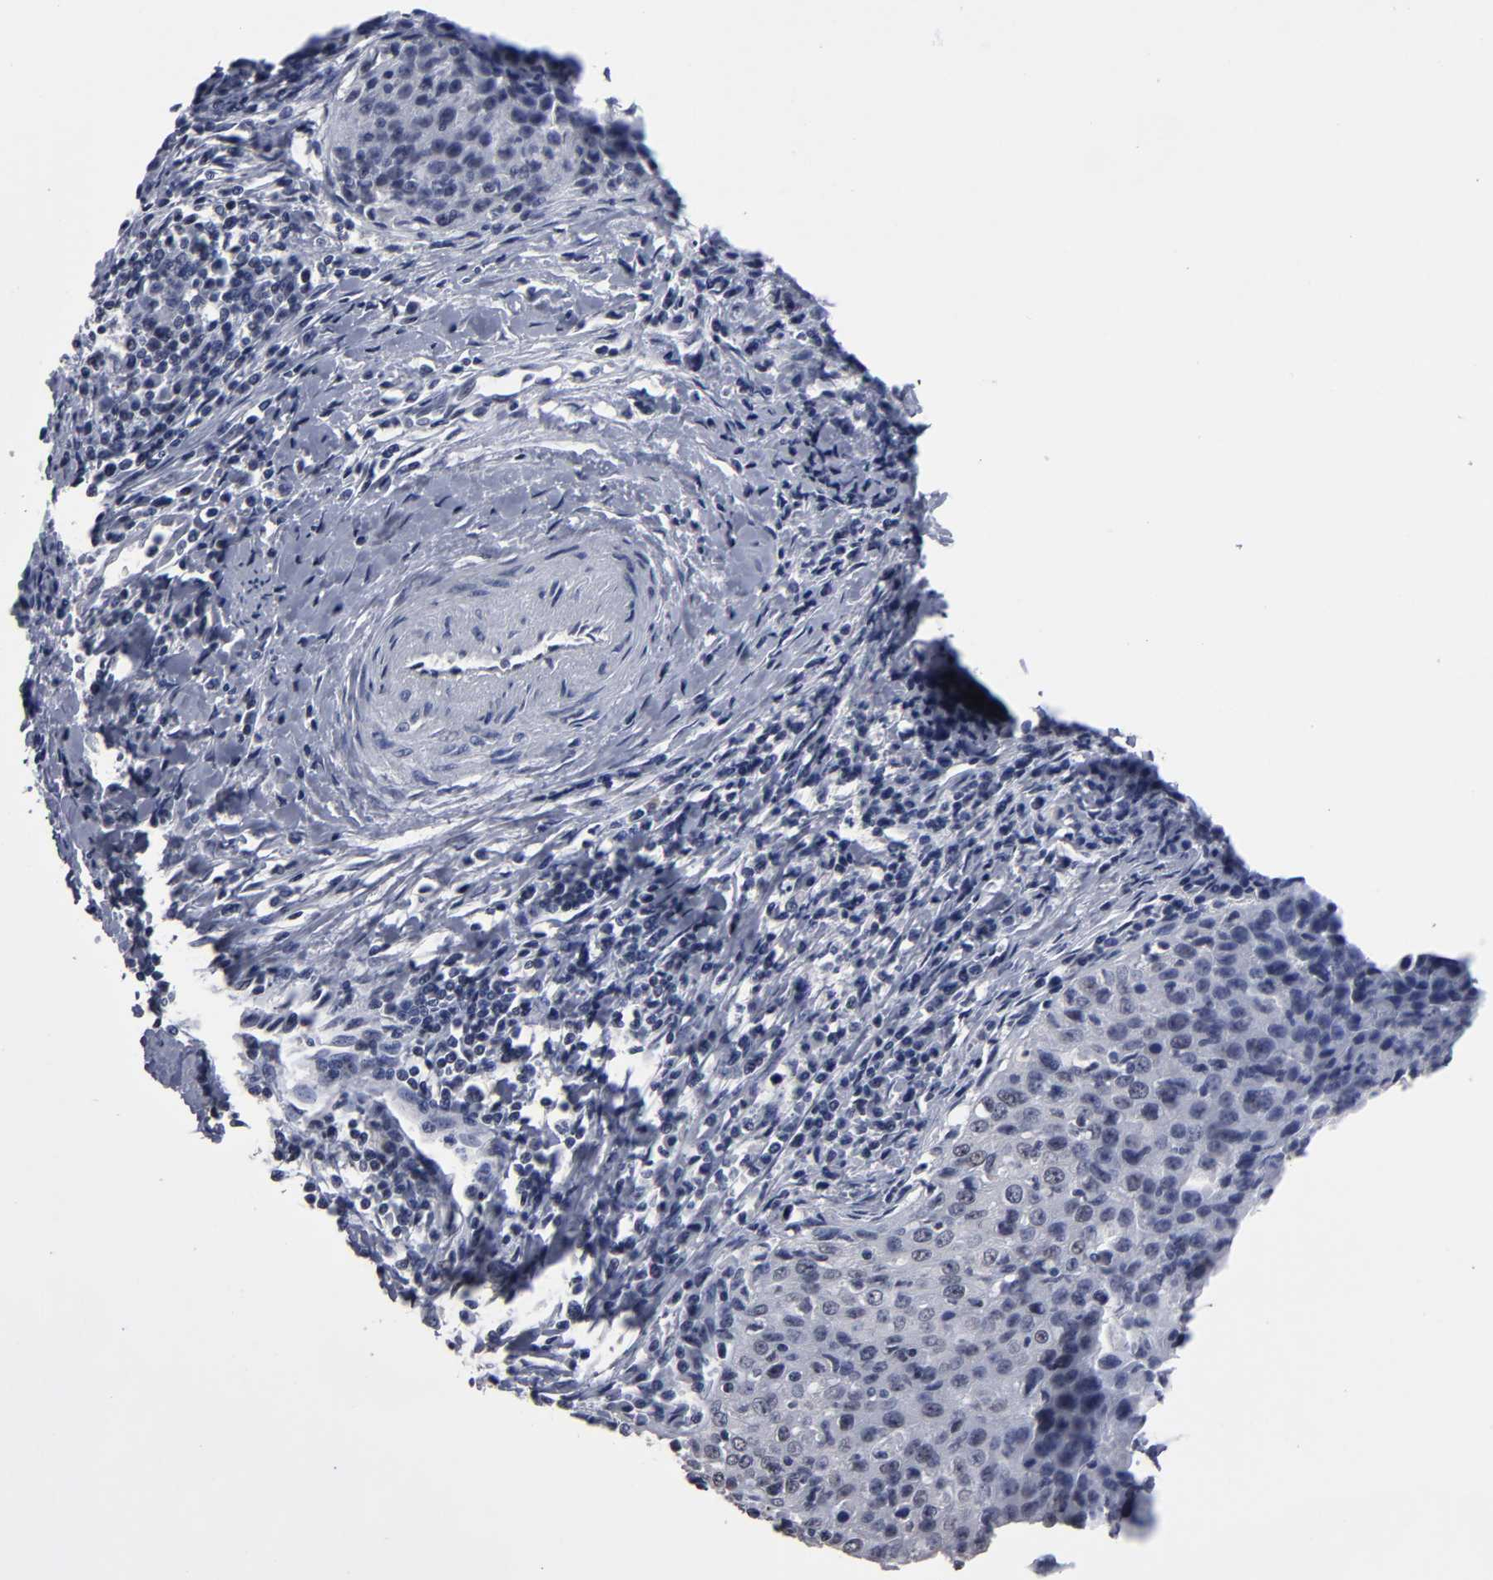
{"staining": {"intensity": "negative", "quantity": "none", "location": "none"}, "tissue": "cervical cancer", "cell_type": "Tumor cells", "image_type": "cancer", "snomed": [{"axis": "morphology", "description": "Squamous cell carcinoma, NOS"}, {"axis": "topography", "description": "Cervix"}], "caption": "Human cervical cancer stained for a protein using immunohistochemistry (IHC) displays no expression in tumor cells.", "gene": "SSRP1", "patient": {"sex": "female", "age": 27}}